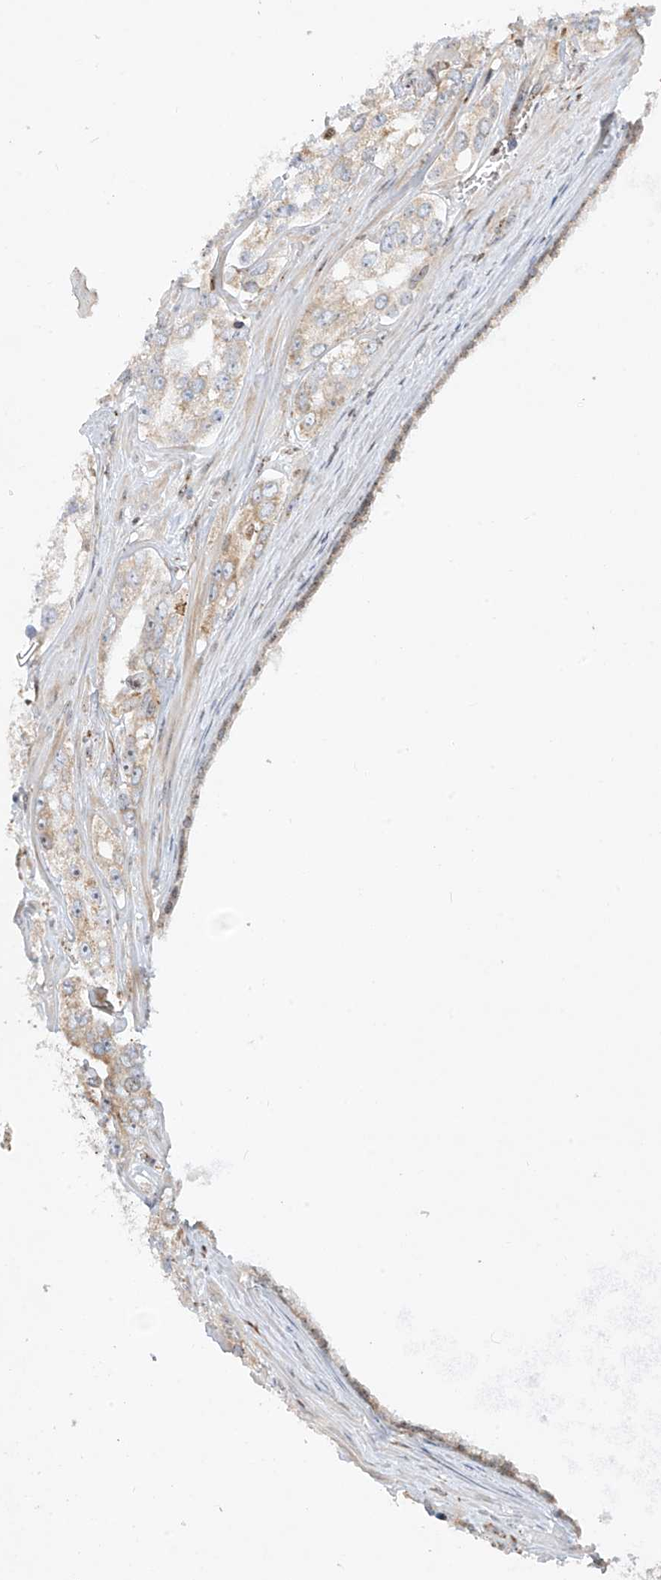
{"staining": {"intensity": "weak", "quantity": "<25%", "location": "cytoplasmic/membranous"}, "tissue": "prostate cancer", "cell_type": "Tumor cells", "image_type": "cancer", "snomed": [{"axis": "morphology", "description": "Adenocarcinoma, High grade"}, {"axis": "topography", "description": "Prostate"}], "caption": "Photomicrograph shows no significant protein positivity in tumor cells of prostate cancer (adenocarcinoma (high-grade)). (Brightfield microscopy of DAB IHC at high magnification).", "gene": "ZBTB8A", "patient": {"sex": "male", "age": 66}}